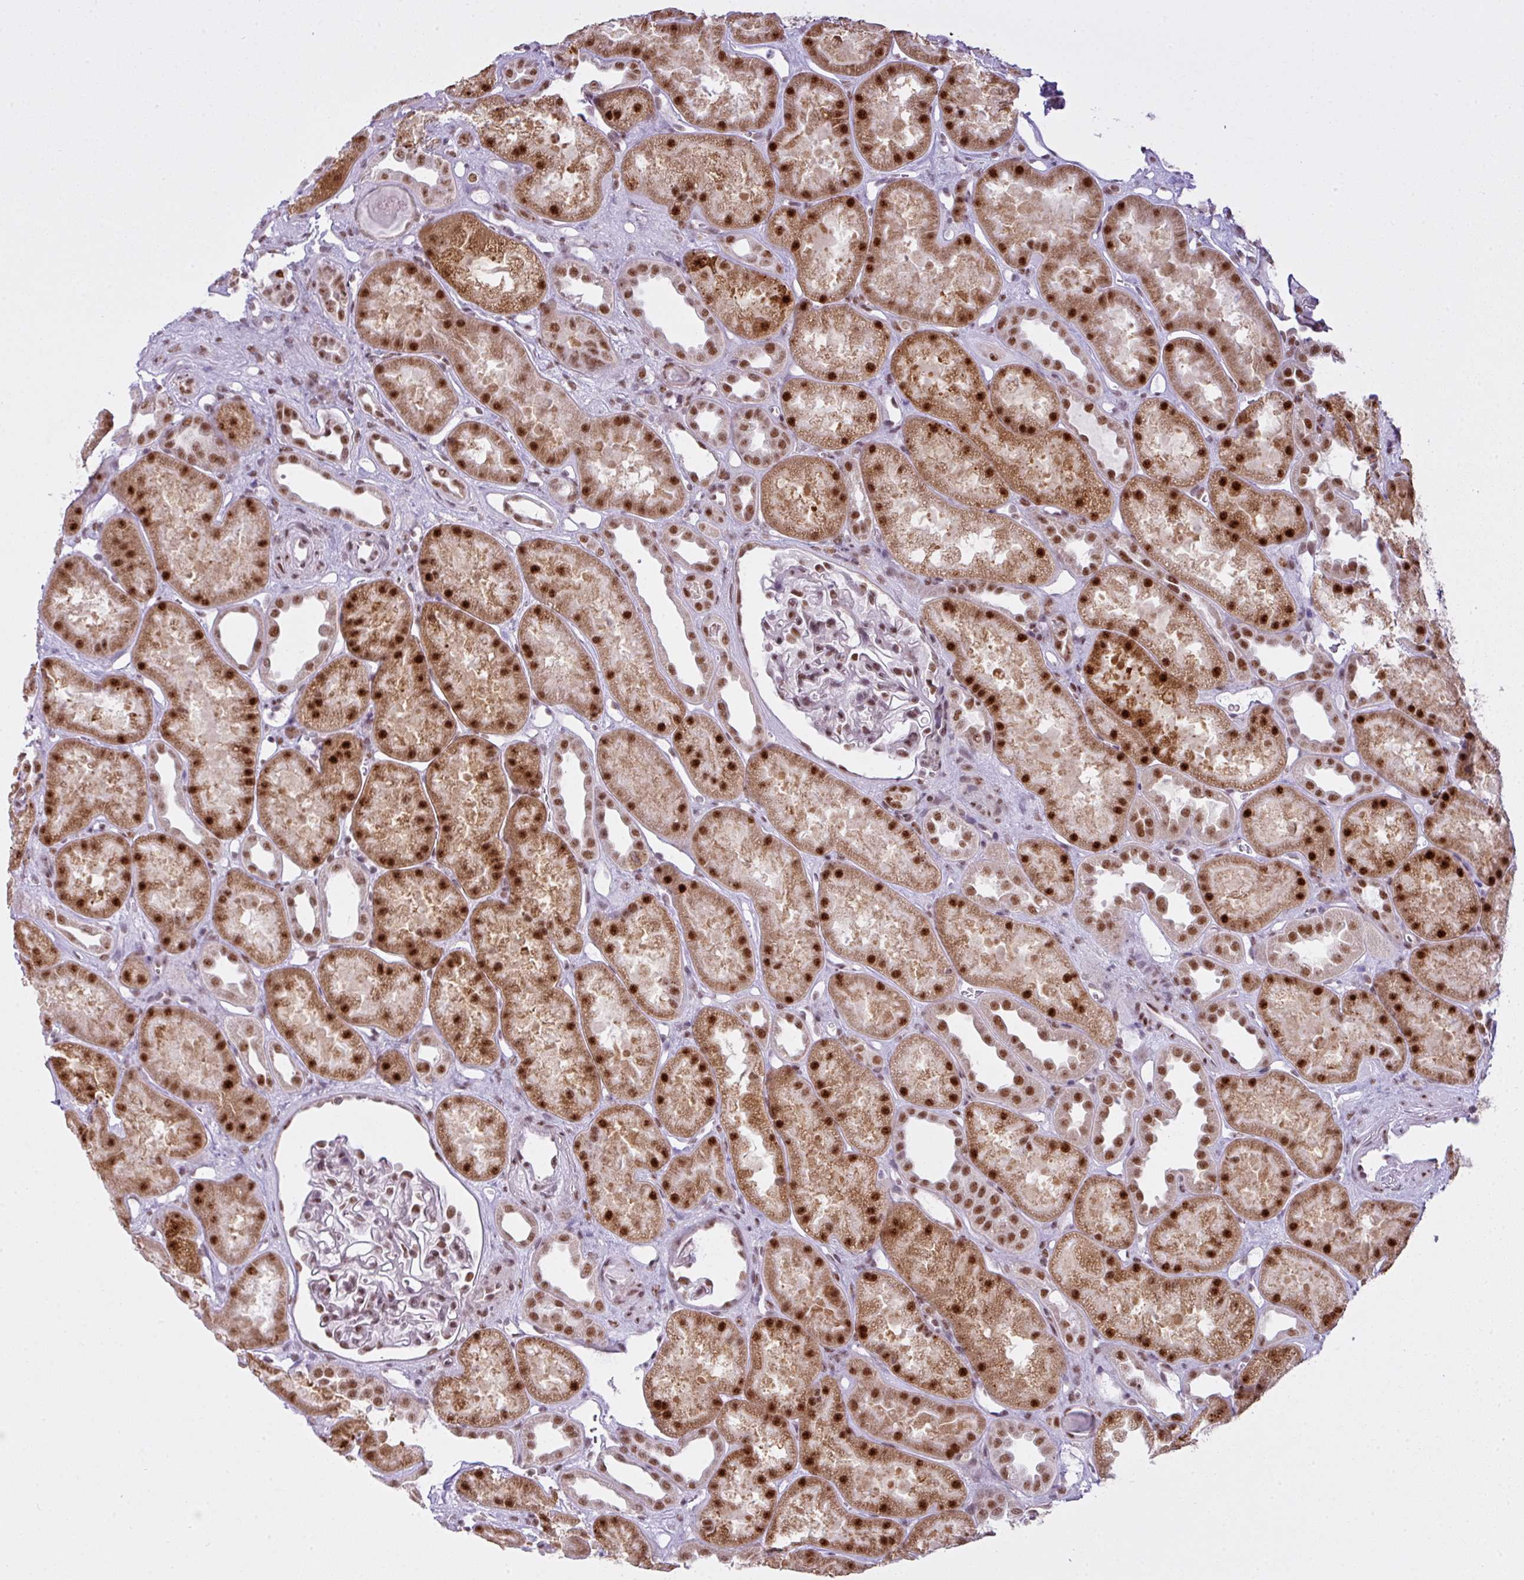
{"staining": {"intensity": "moderate", "quantity": ">75%", "location": "nuclear"}, "tissue": "kidney", "cell_type": "Cells in glomeruli", "image_type": "normal", "snomed": [{"axis": "morphology", "description": "Normal tissue, NOS"}, {"axis": "topography", "description": "Kidney"}], "caption": "Brown immunohistochemical staining in normal human kidney exhibits moderate nuclear staining in about >75% of cells in glomeruli.", "gene": "ARL6IP4", "patient": {"sex": "male", "age": 61}}